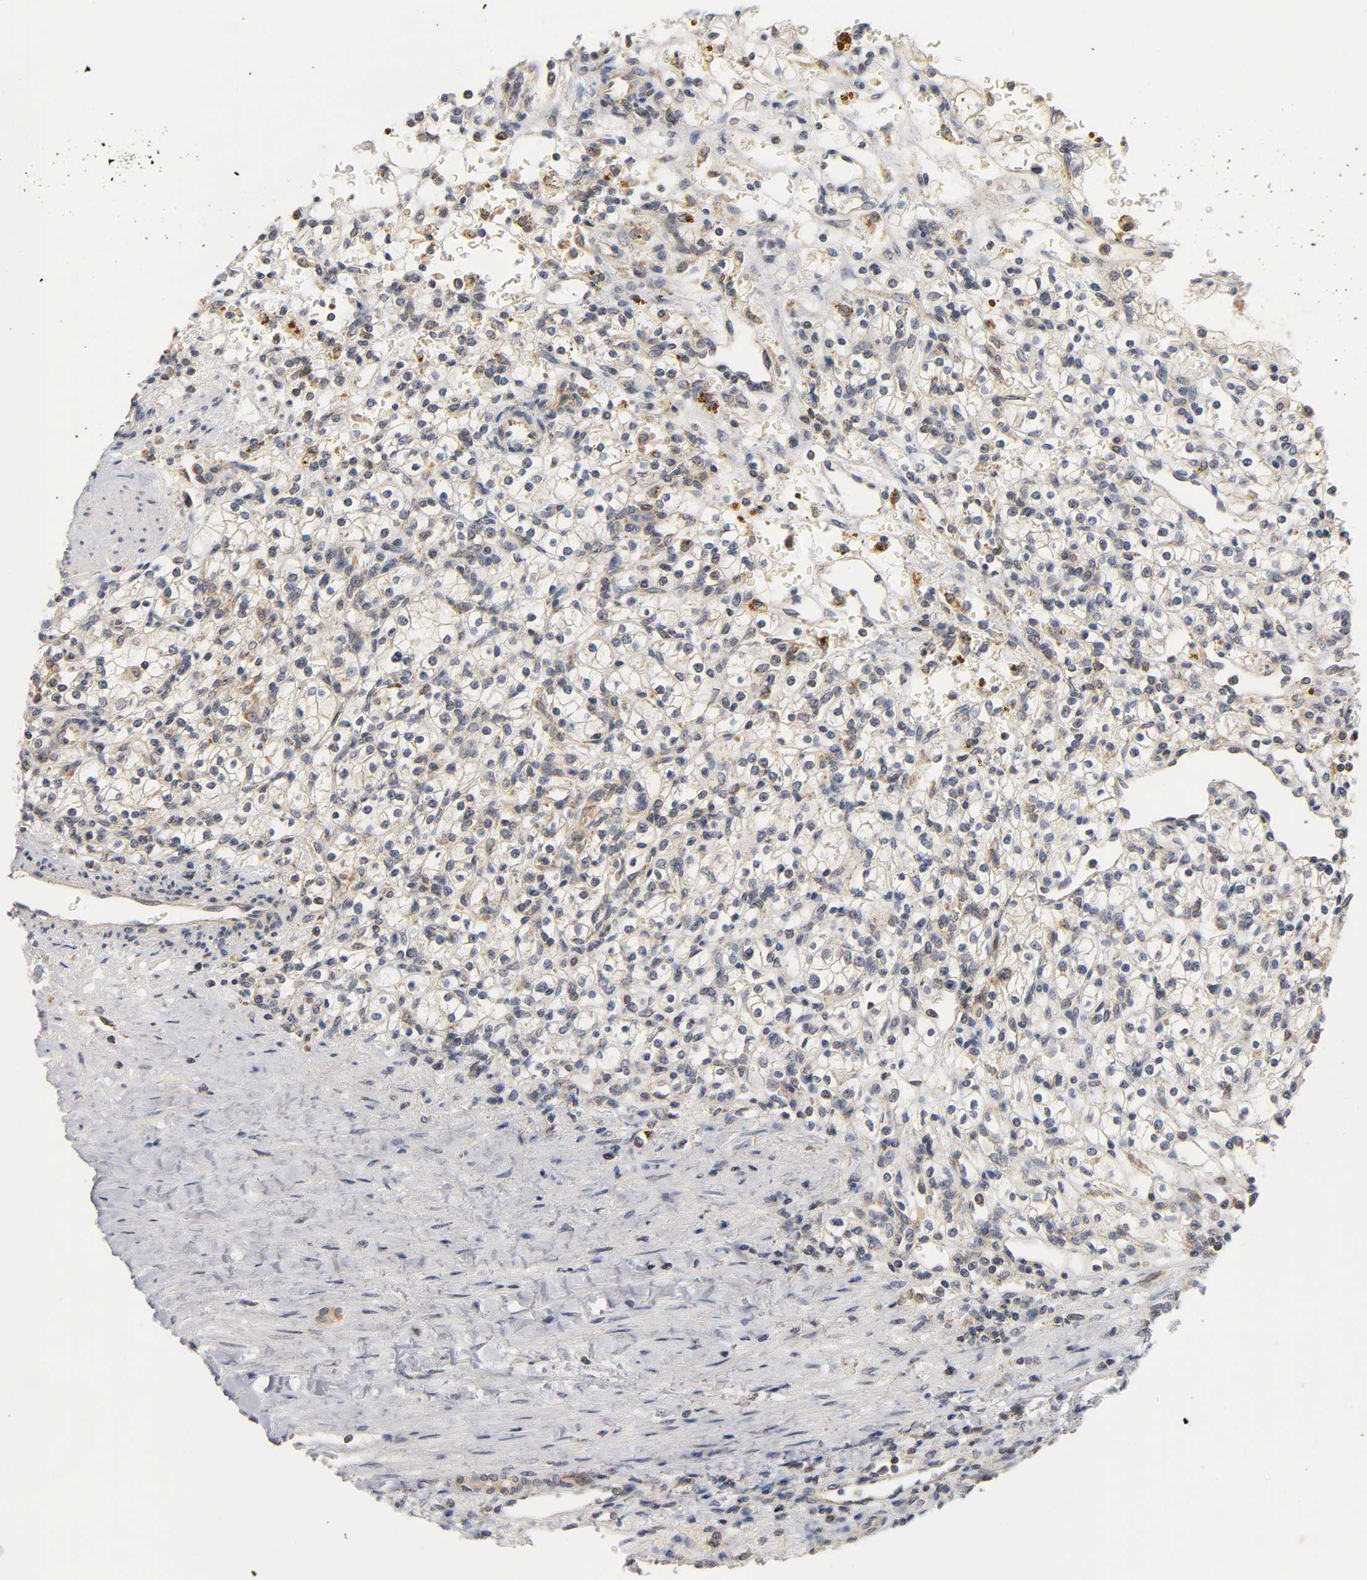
{"staining": {"intensity": "weak", "quantity": "<25%", "location": "cytoplasmic/membranous"}, "tissue": "renal cancer", "cell_type": "Tumor cells", "image_type": "cancer", "snomed": [{"axis": "morphology", "description": "Normal tissue, NOS"}, {"axis": "morphology", "description": "Adenocarcinoma, NOS"}, {"axis": "topography", "description": "Kidney"}], "caption": "Tumor cells show no significant expression in renal adenocarcinoma. (Stains: DAB (3,3'-diaminobenzidine) immunohistochemistry (IHC) with hematoxylin counter stain, Microscopy: brightfield microscopy at high magnification).", "gene": "NRP1", "patient": {"sex": "female", "age": 55}}